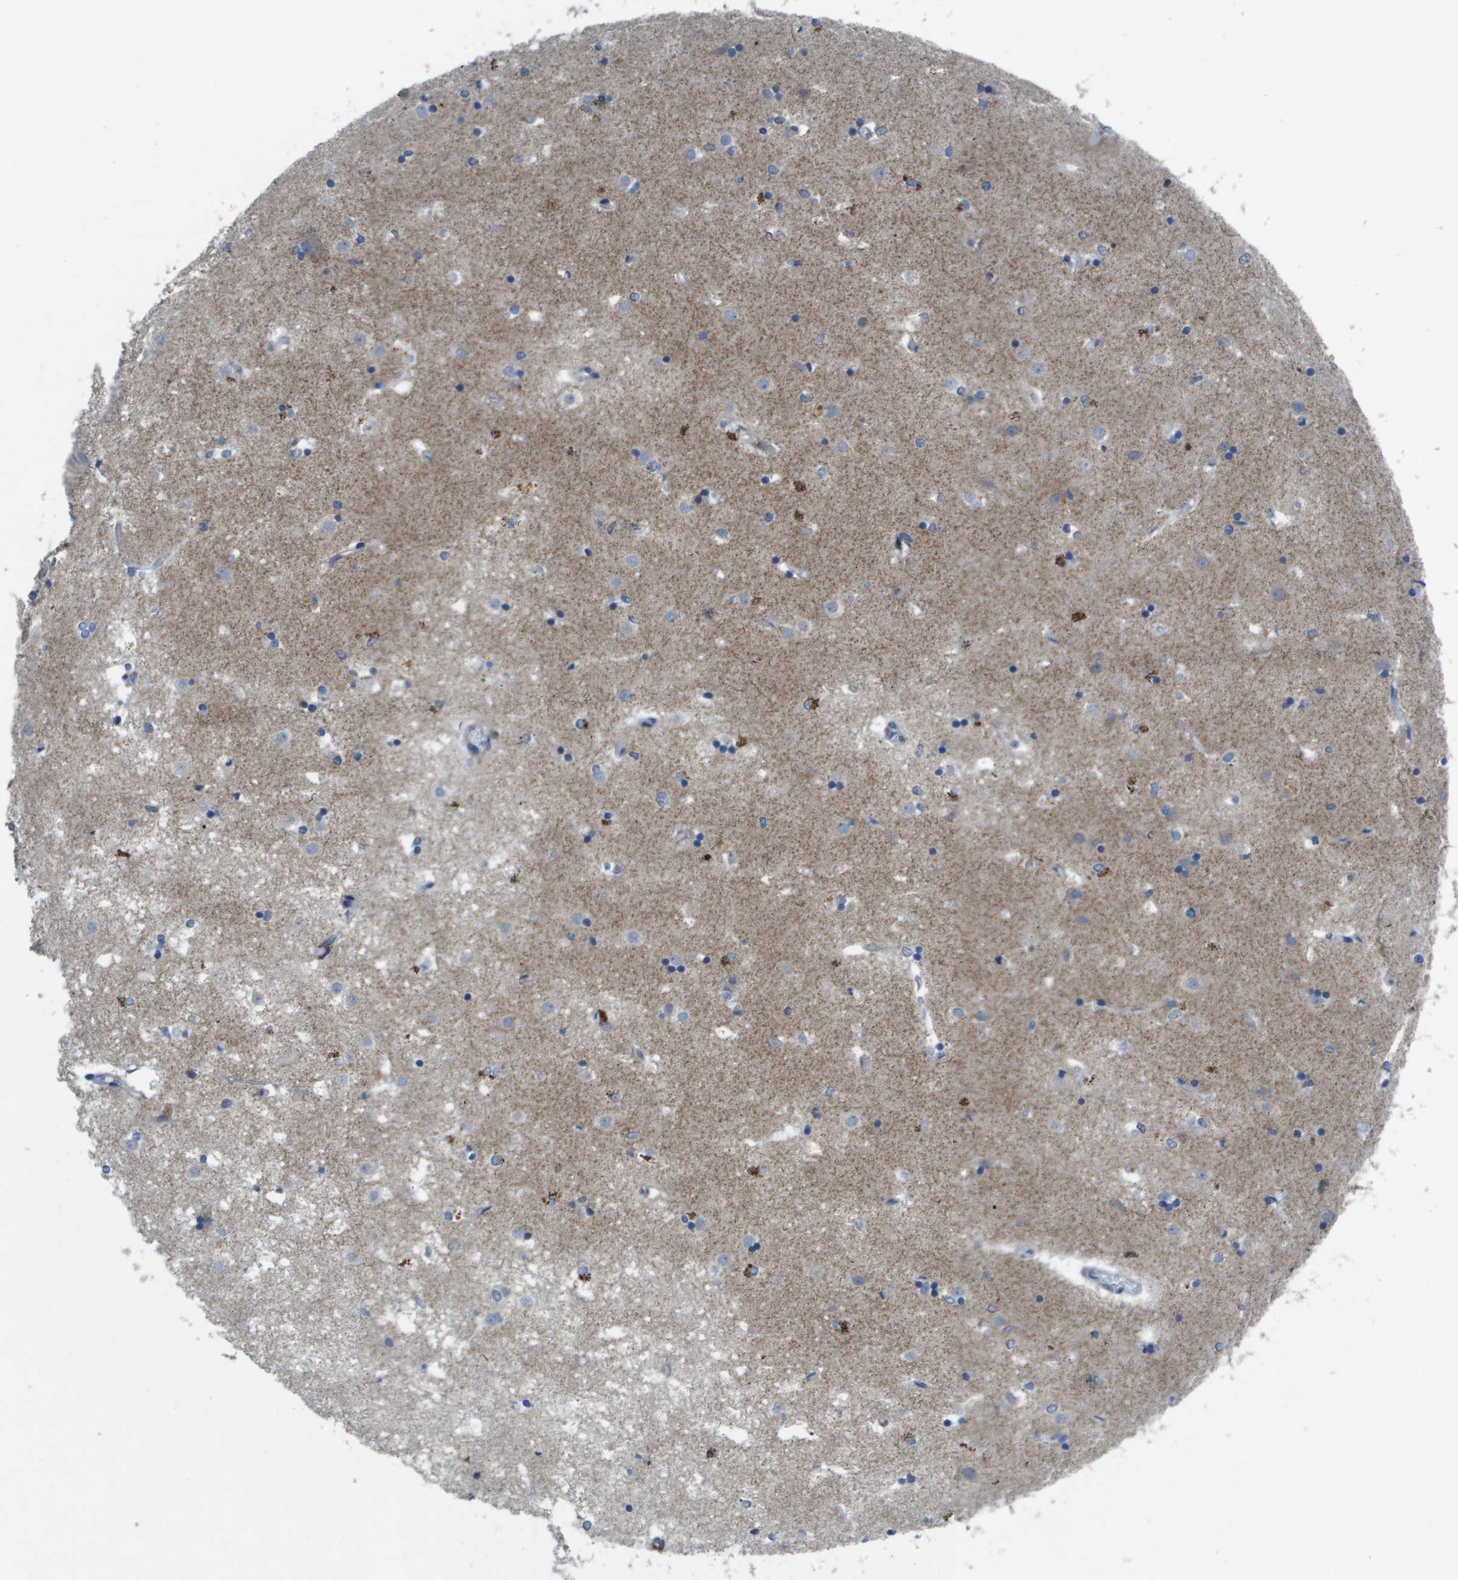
{"staining": {"intensity": "weak", "quantity": "<25%", "location": "cytoplasmic/membranous"}, "tissue": "caudate", "cell_type": "Glial cells", "image_type": "normal", "snomed": [{"axis": "morphology", "description": "Normal tissue, NOS"}, {"axis": "topography", "description": "Lateral ventricle wall"}], "caption": "This is an immunohistochemistry (IHC) image of benign human caudate. There is no staining in glial cells.", "gene": "CLCA4", "patient": {"sex": "male", "age": 45}}